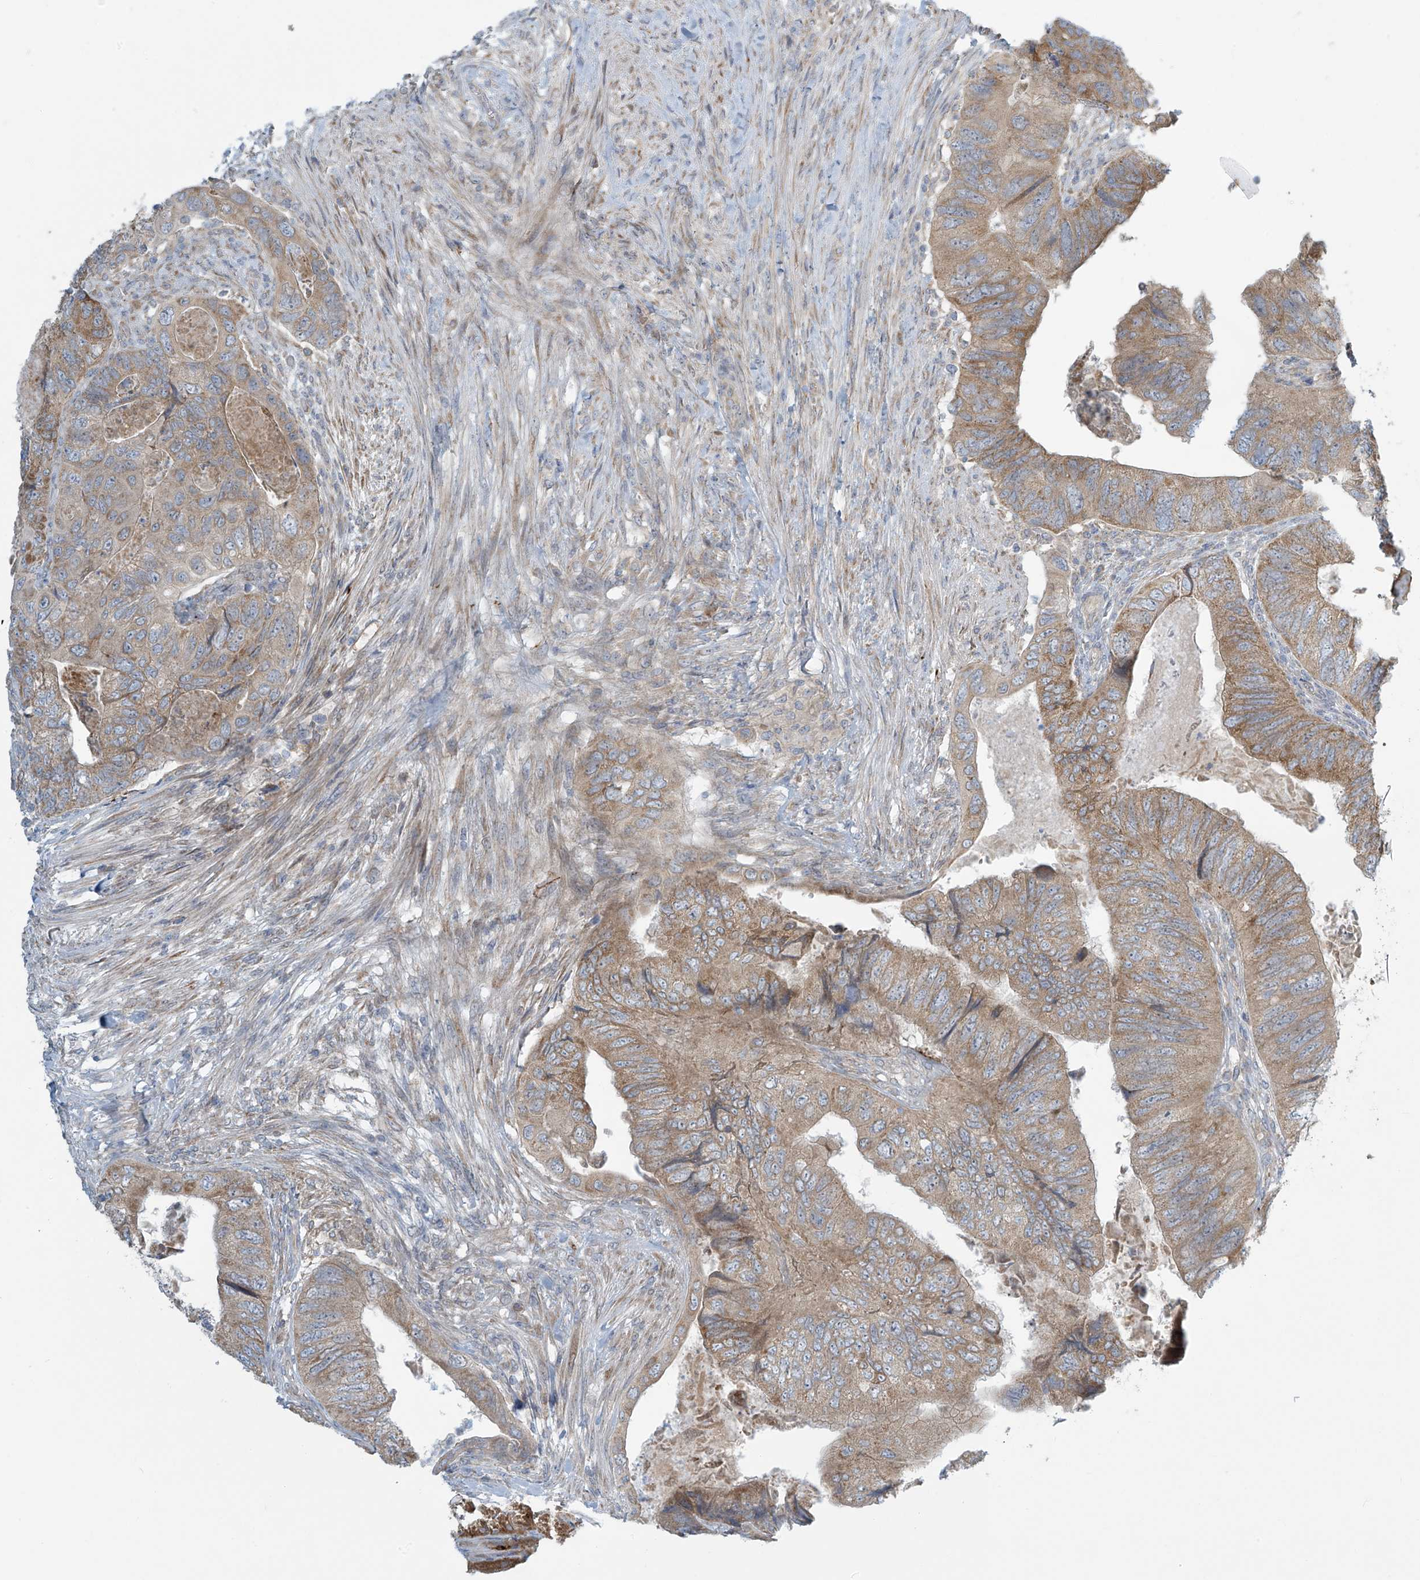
{"staining": {"intensity": "moderate", "quantity": ">75%", "location": "cytoplasmic/membranous"}, "tissue": "colorectal cancer", "cell_type": "Tumor cells", "image_type": "cancer", "snomed": [{"axis": "morphology", "description": "Adenocarcinoma, NOS"}, {"axis": "topography", "description": "Rectum"}], "caption": "Immunohistochemical staining of human colorectal adenocarcinoma displays medium levels of moderate cytoplasmic/membranous expression in approximately >75% of tumor cells. (brown staining indicates protein expression, while blue staining denotes nuclei).", "gene": "LZTS3", "patient": {"sex": "male", "age": 63}}